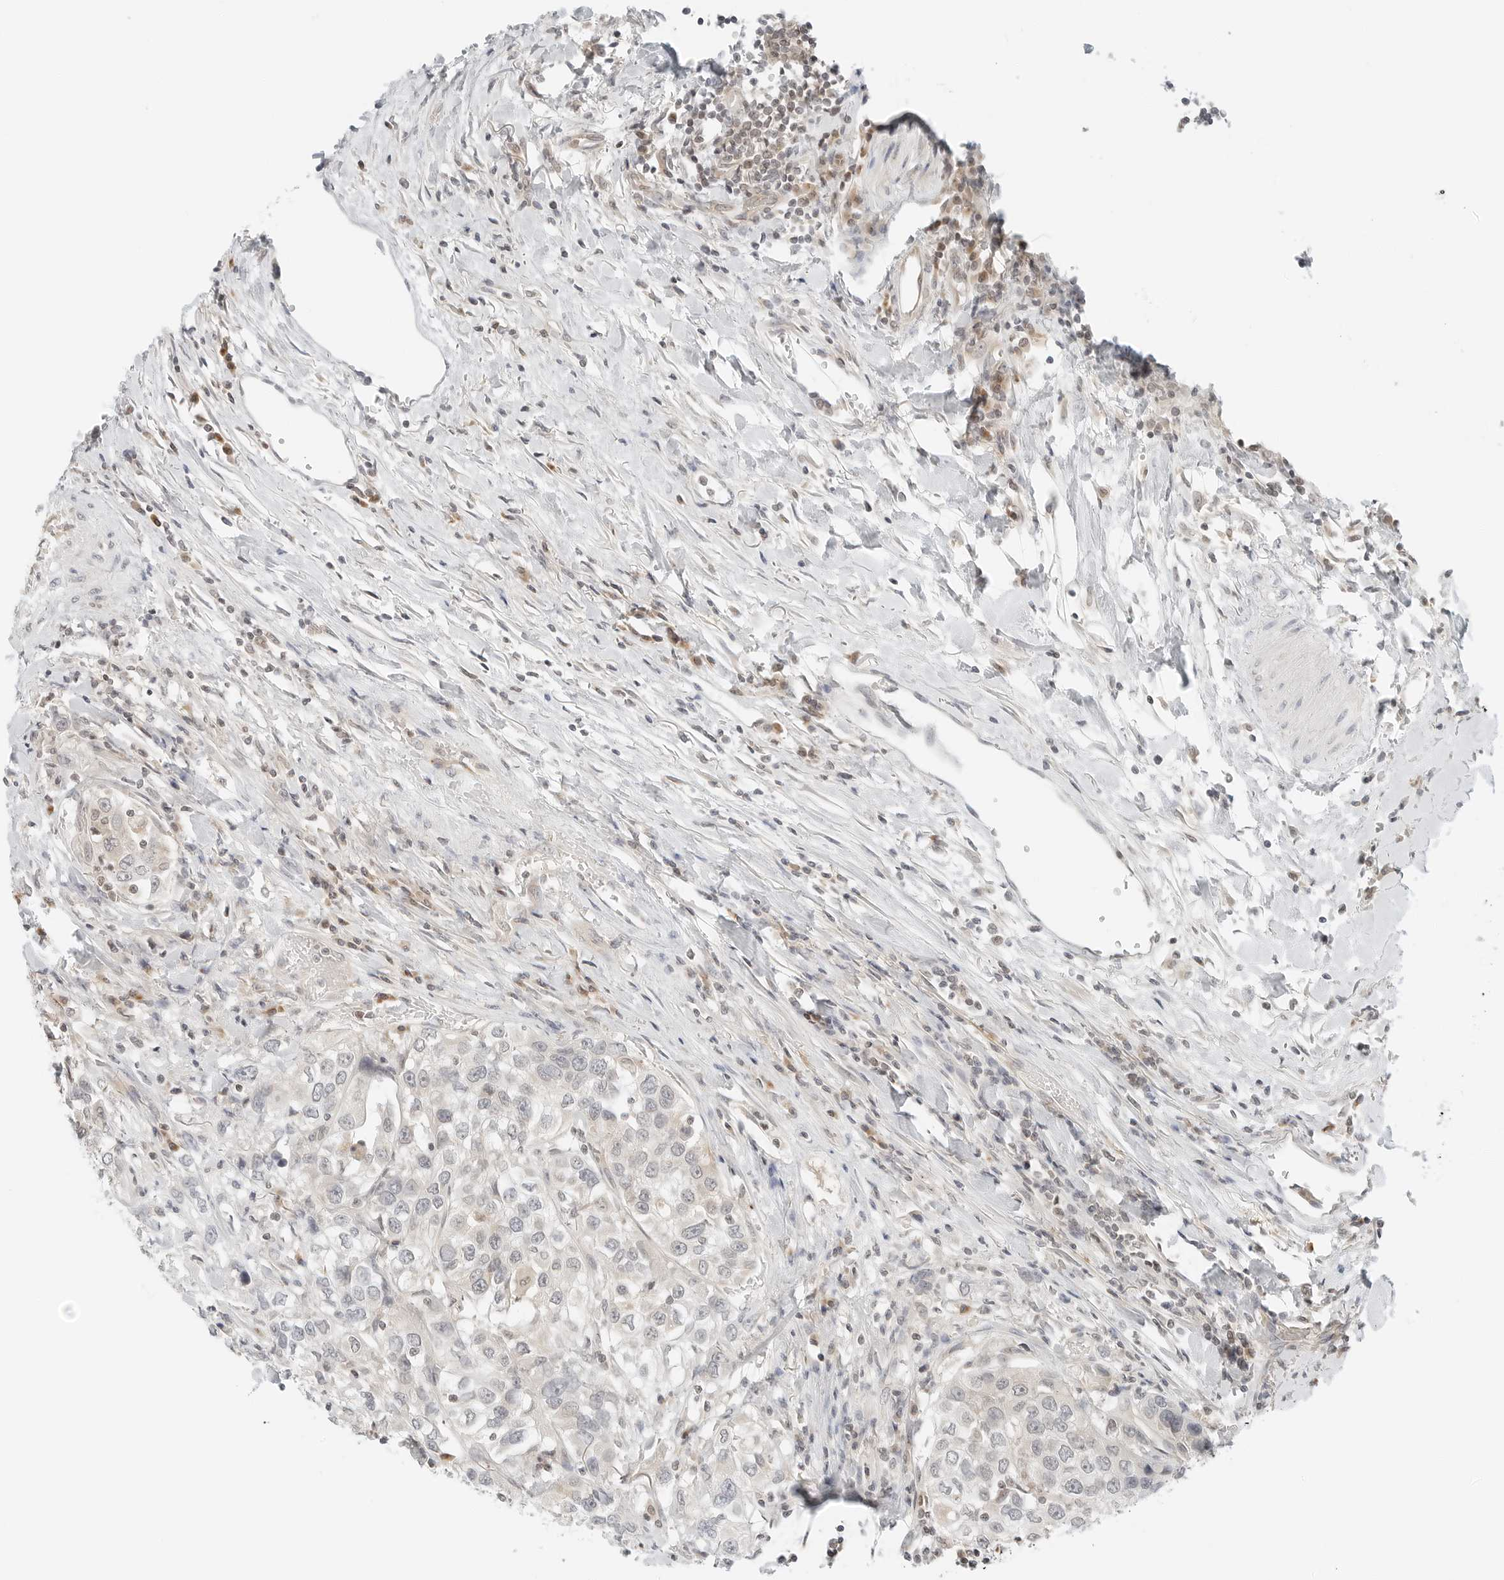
{"staining": {"intensity": "negative", "quantity": "none", "location": "none"}, "tissue": "urothelial cancer", "cell_type": "Tumor cells", "image_type": "cancer", "snomed": [{"axis": "morphology", "description": "Urothelial carcinoma, High grade"}, {"axis": "topography", "description": "Urinary bladder"}], "caption": "Histopathology image shows no protein expression in tumor cells of urothelial cancer tissue. Brightfield microscopy of IHC stained with DAB (brown) and hematoxylin (blue), captured at high magnification.", "gene": "IQCC", "patient": {"sex": "female", "age": 80}}